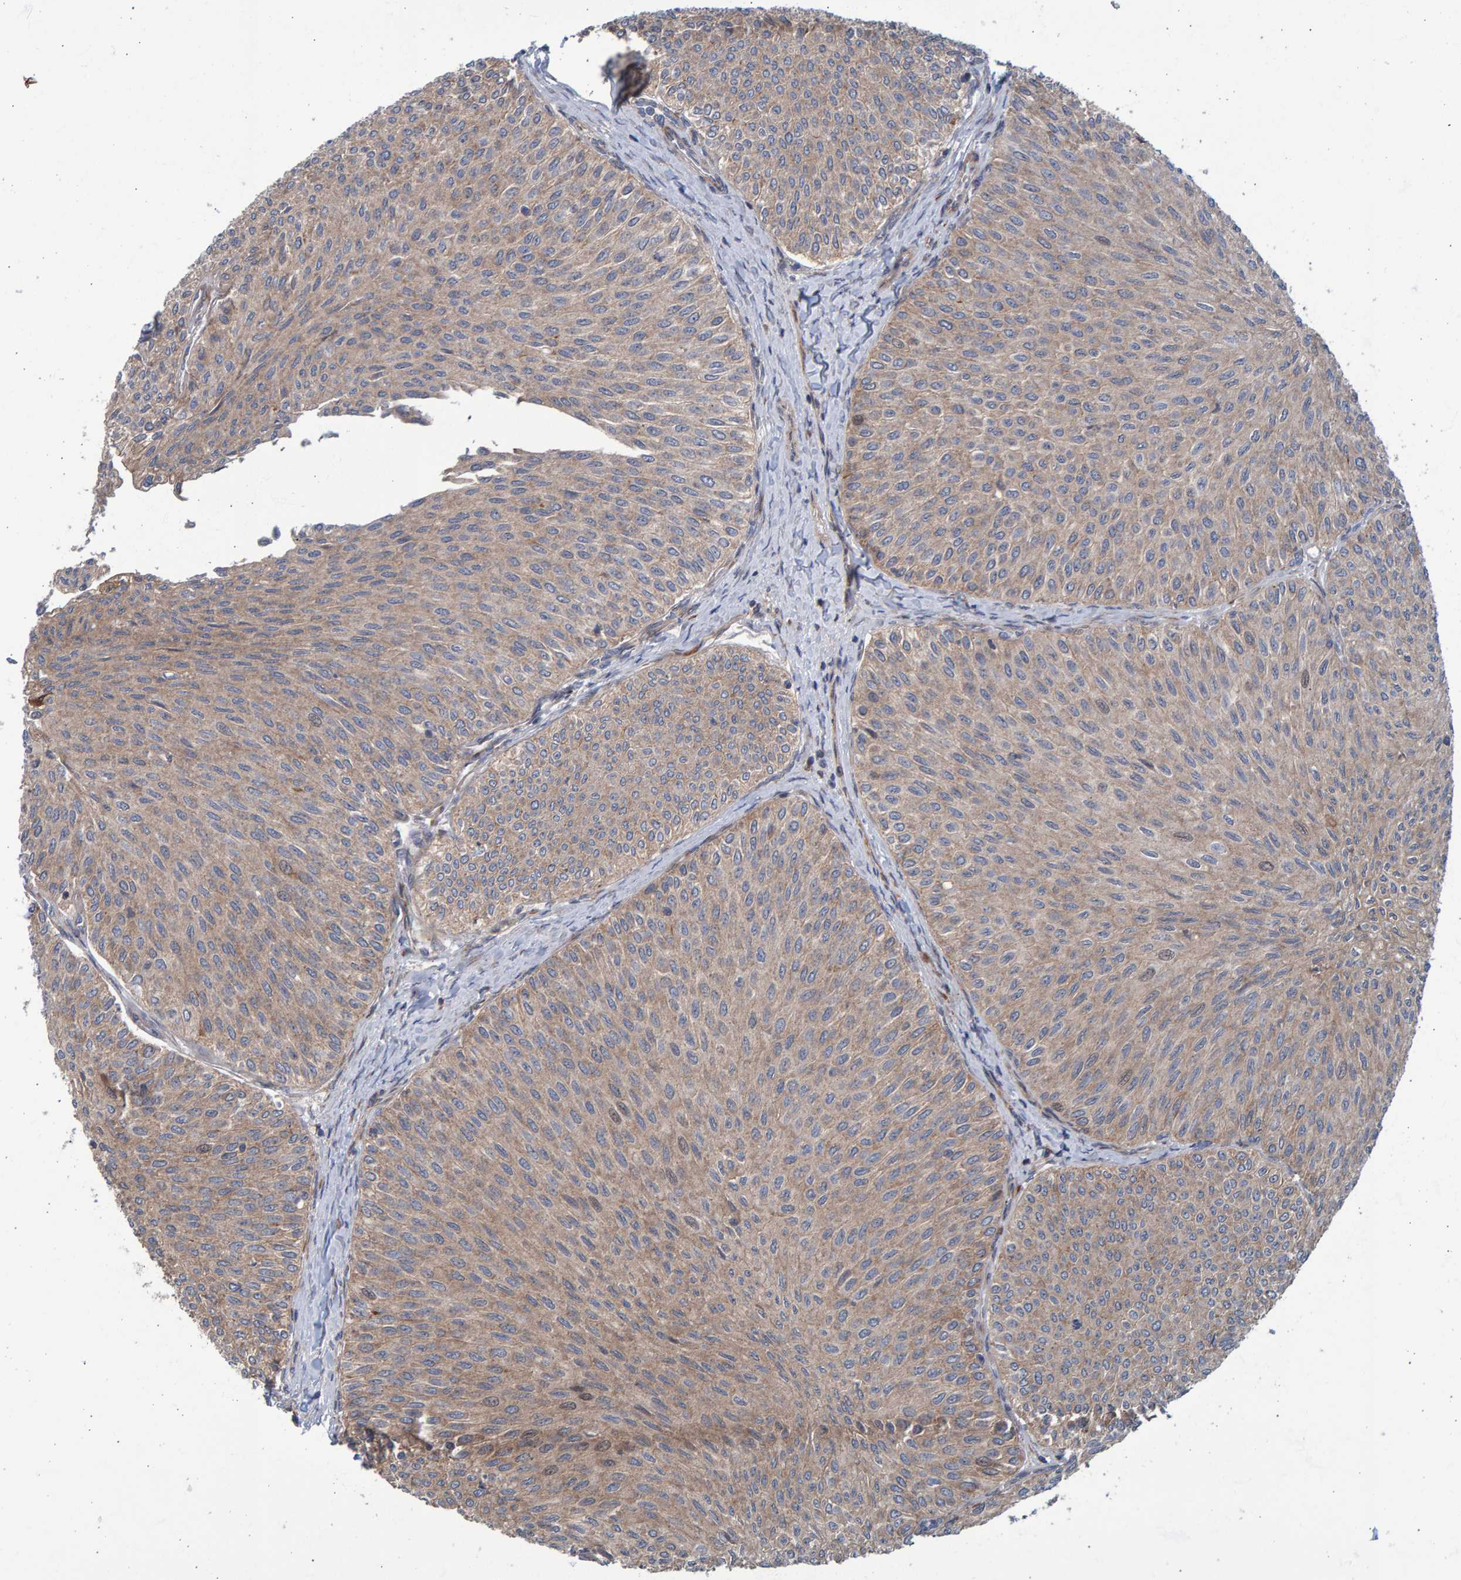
{"staining": {"intensity": "moderate", "quantity": "25%-75%", "location": "cytoplasmic/membranous"}, "tissue": "urothelial cancer", "cell_type": "Tumor cells", "image_type": "cancer", "snomed": [{"axis": "morphology", "description": "Urothelial carcinoma, Low grade"}, {"axis": "topography", "description": "Urinary bladder"}], "caption": "Protein expression analysis of human urothelial carcinoma (low-grade) reveals moderate cytoplasmic/membranous positivity in about 25%-75% of tumor cells.", "gene": "LRBA", "patient": {"sex": "male", "age": 78}}